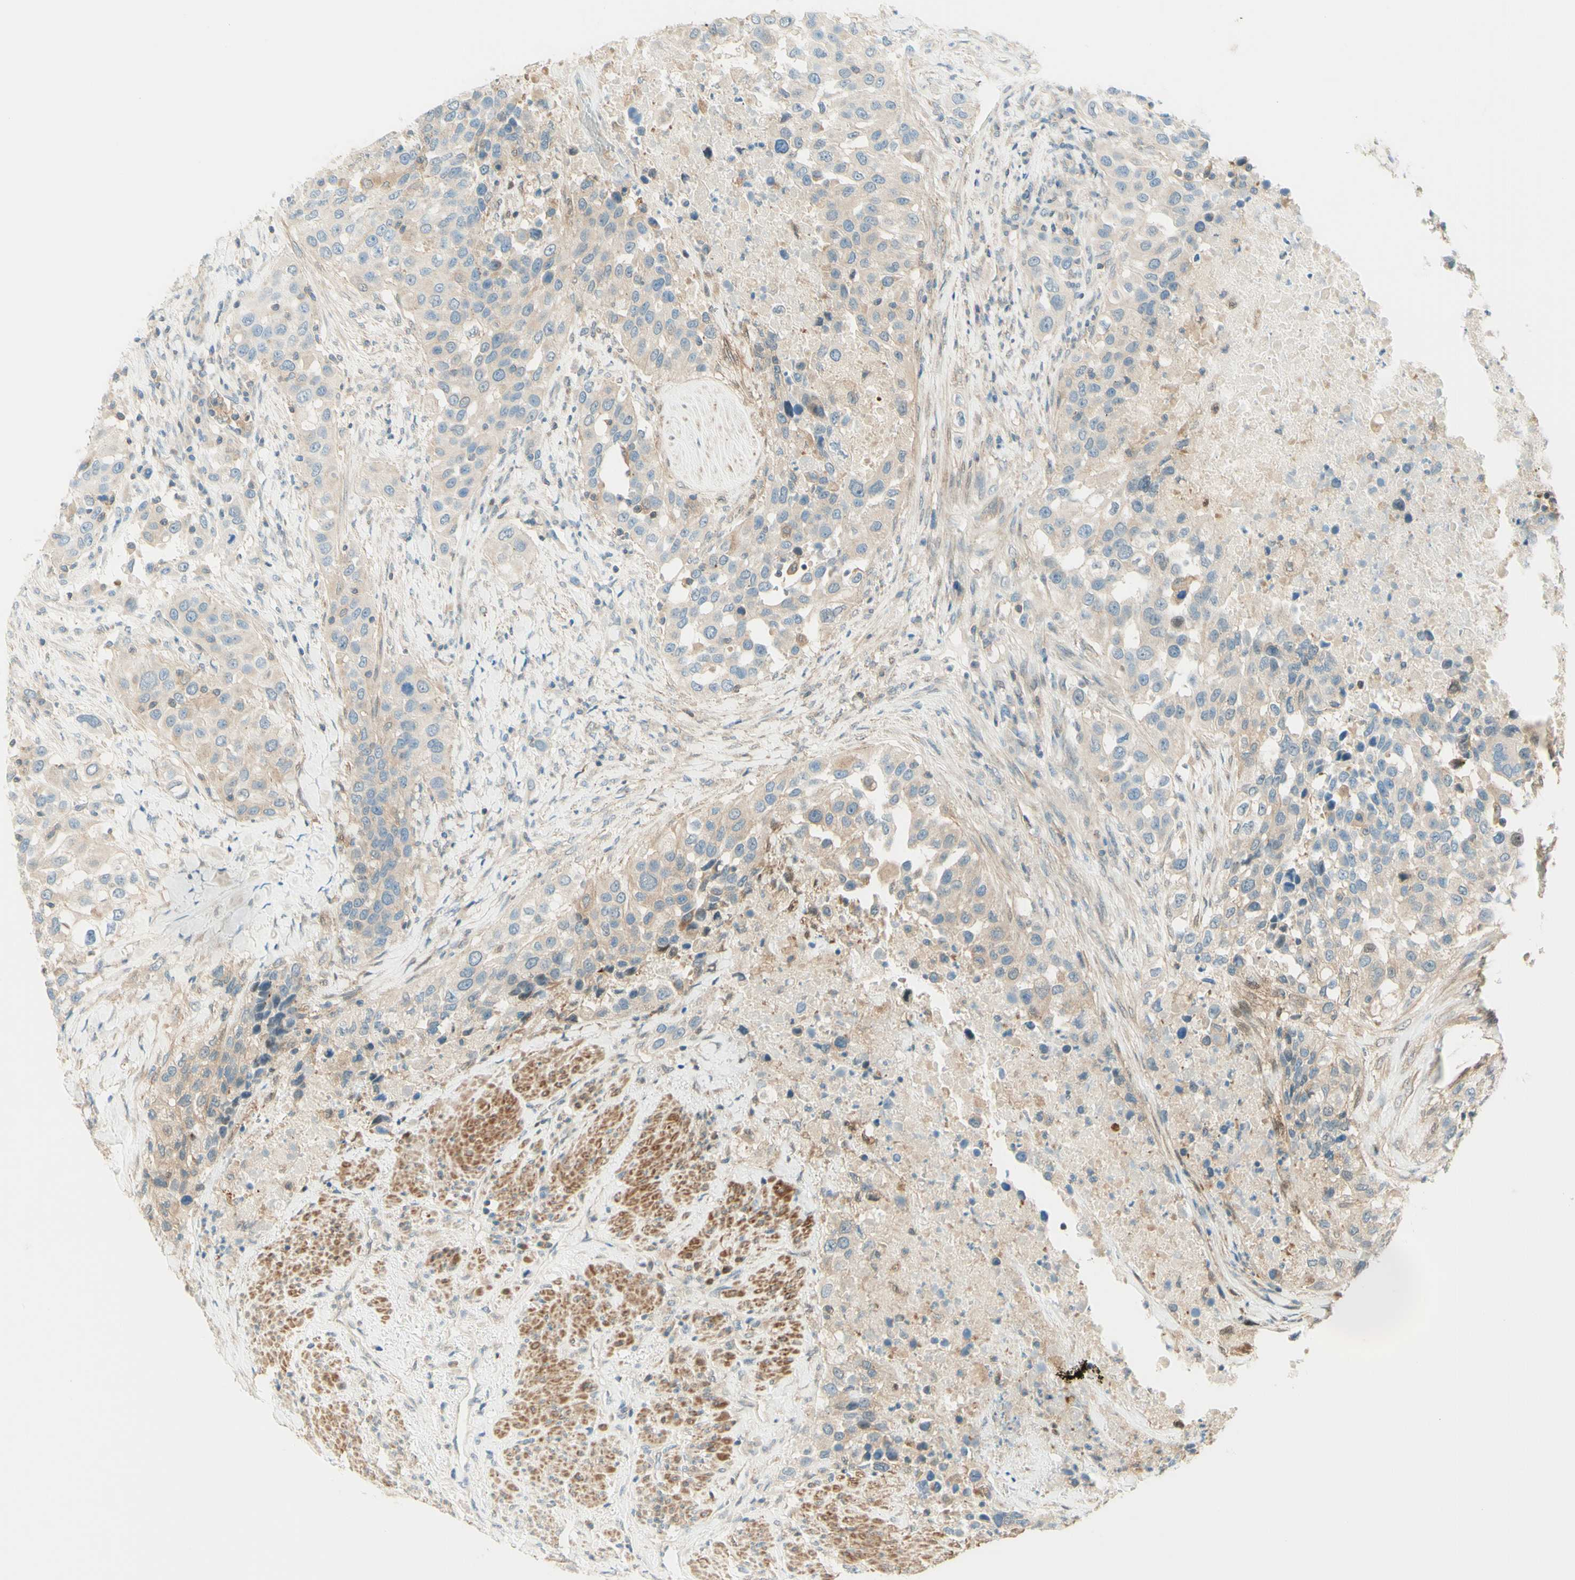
{"staining": {"intensity": "weak", "quantity": "25%-75%", "location": "cytoplasmic/membranous"}, "tissue": "urothelial cancer", "cell_type": "Tumor cells", "image_type": "cancer", "snomed": [{"axis": "morphology", "description": "Urothelial carcinoma, High grade"}, {"axis": "topography", "description": "Urinary bladder"}], "caption": "Weak cytoplasmic/membranous expression is present in approximately 25%-75% of tumor cells in urothelial carcinoma (high-grade). (DAB (3,3'-diaminobenzidine) IHC with brightfield microscopy, high magnification).", "gene": "PROM1", "patient": {"sex": "female", "age": 80}}